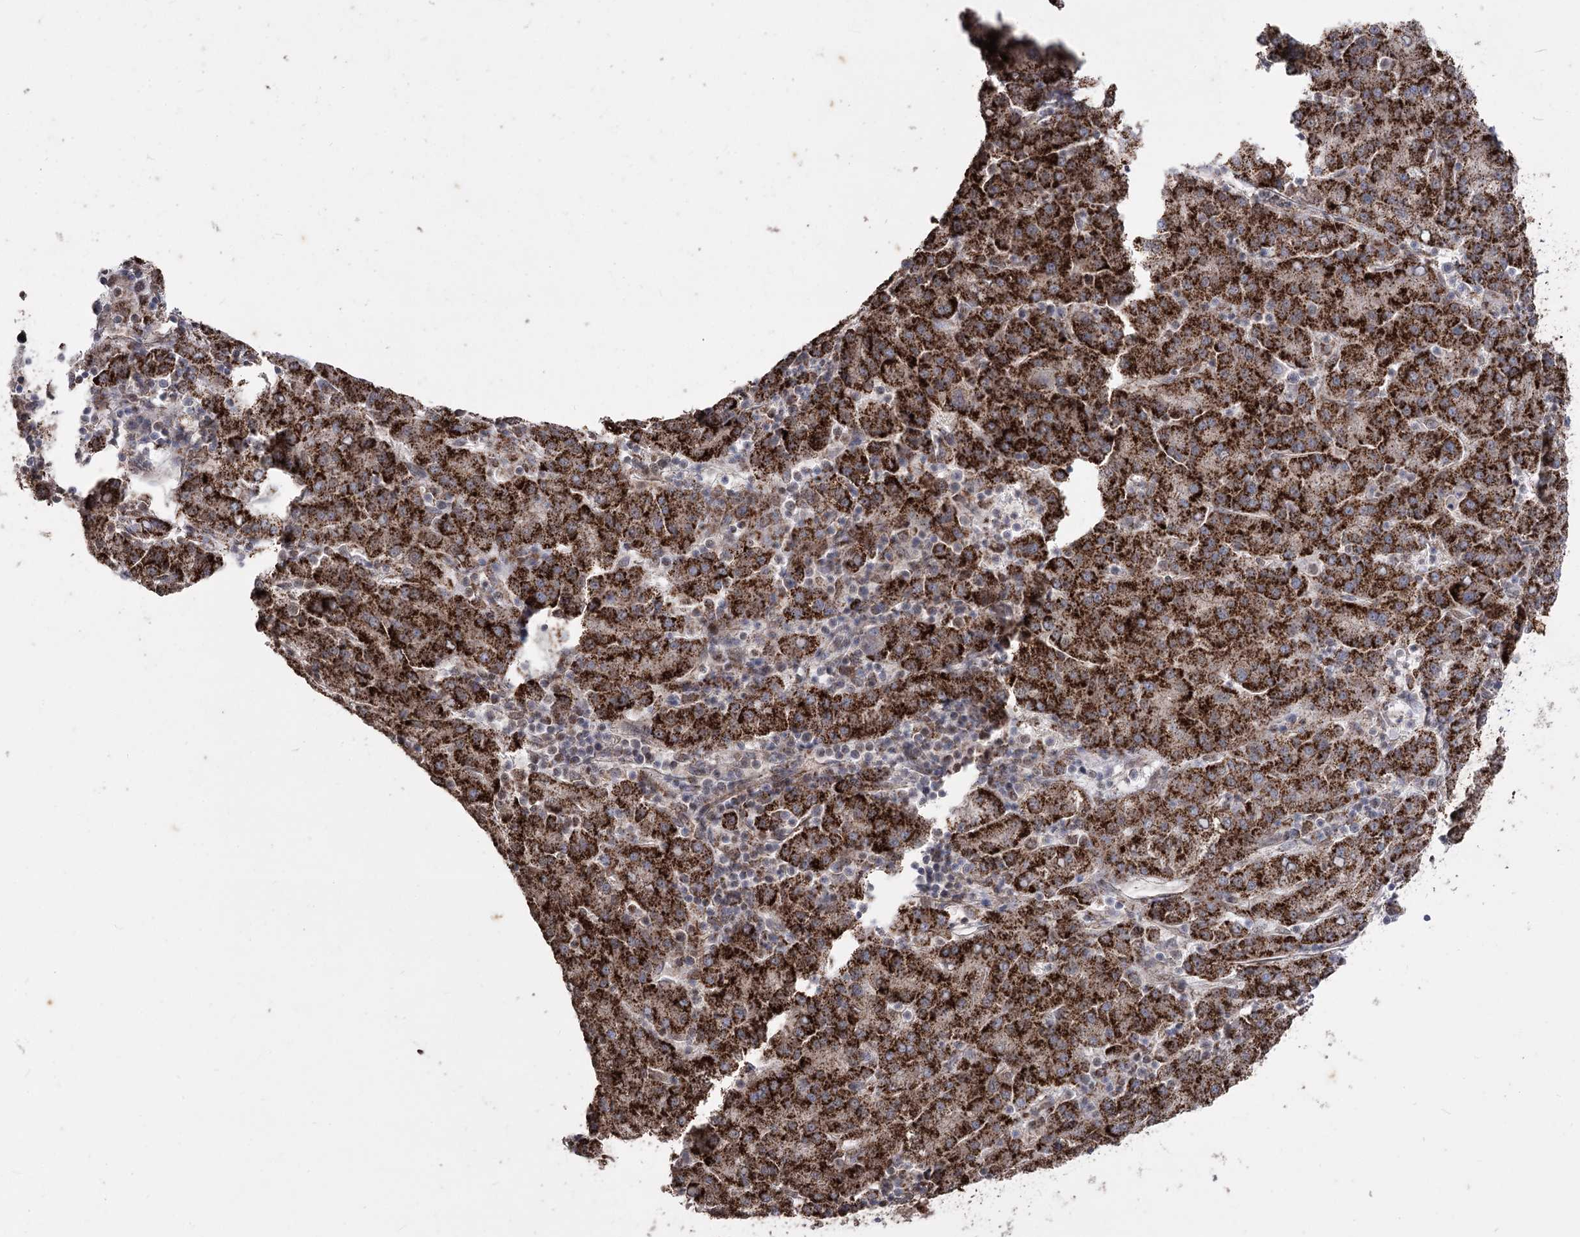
{"staining": {"intensity": "strong", "quantity": ">75%", "location": "cytoplasmic/membranous"}, "tissue": "liver cancer", "cell_type": "Tumor cells", "image_type": "cancer", "snomed": [{"axis": "morphology", "description": "Carcinoma, Hepatocellular, NOS"}, {"axis": "topography", "description": "Liver"}], "caption": "Human hepatocellular carcinoma (liver) stained with a brown dye shows strong cytoplasmic/membranous positive positivity in approximately >75% of tumor cells.", "gene": "ZSCAN23", "patient": {"sex": "female", "age": 58}}